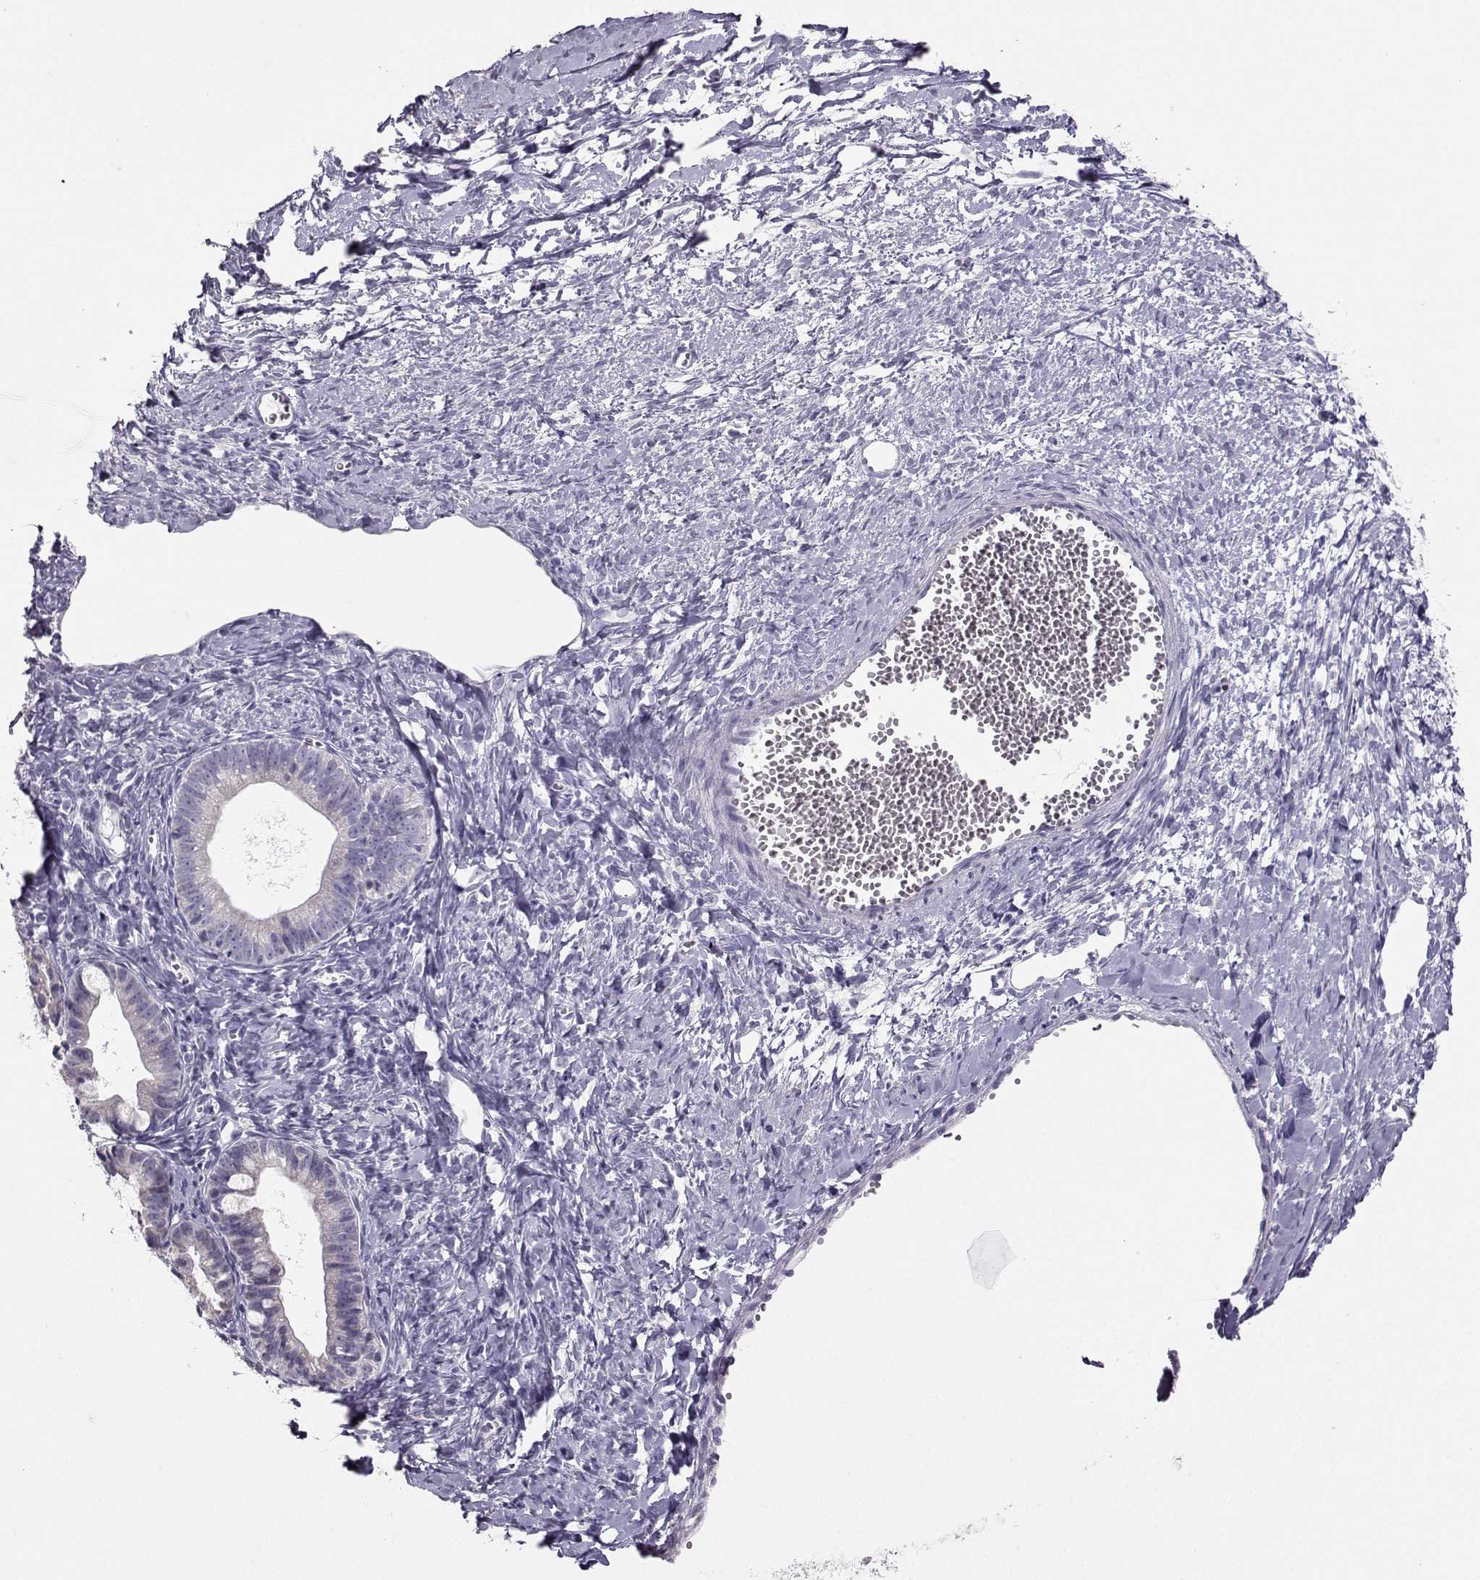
{"staining": {"intensity": "negative", "quantity": "none", "location": "none"}, "tissue": "ovarian cancer", "cell_type": "Tumor cells", "image_type": "cancer", "snomed": [{"axis": "morphology", "description": "Cystadenocarcinoma, mucinous, NOS"}, {"axis": "topography", "description": "Ovary"}], "caption": "There is no significant staining in tumor cells of ovarian cancer. (DAB immunohistochemistry with hematoxylin counter stain).", "gene": "AVP", "patient": {"sex": "female", "age": 63}}